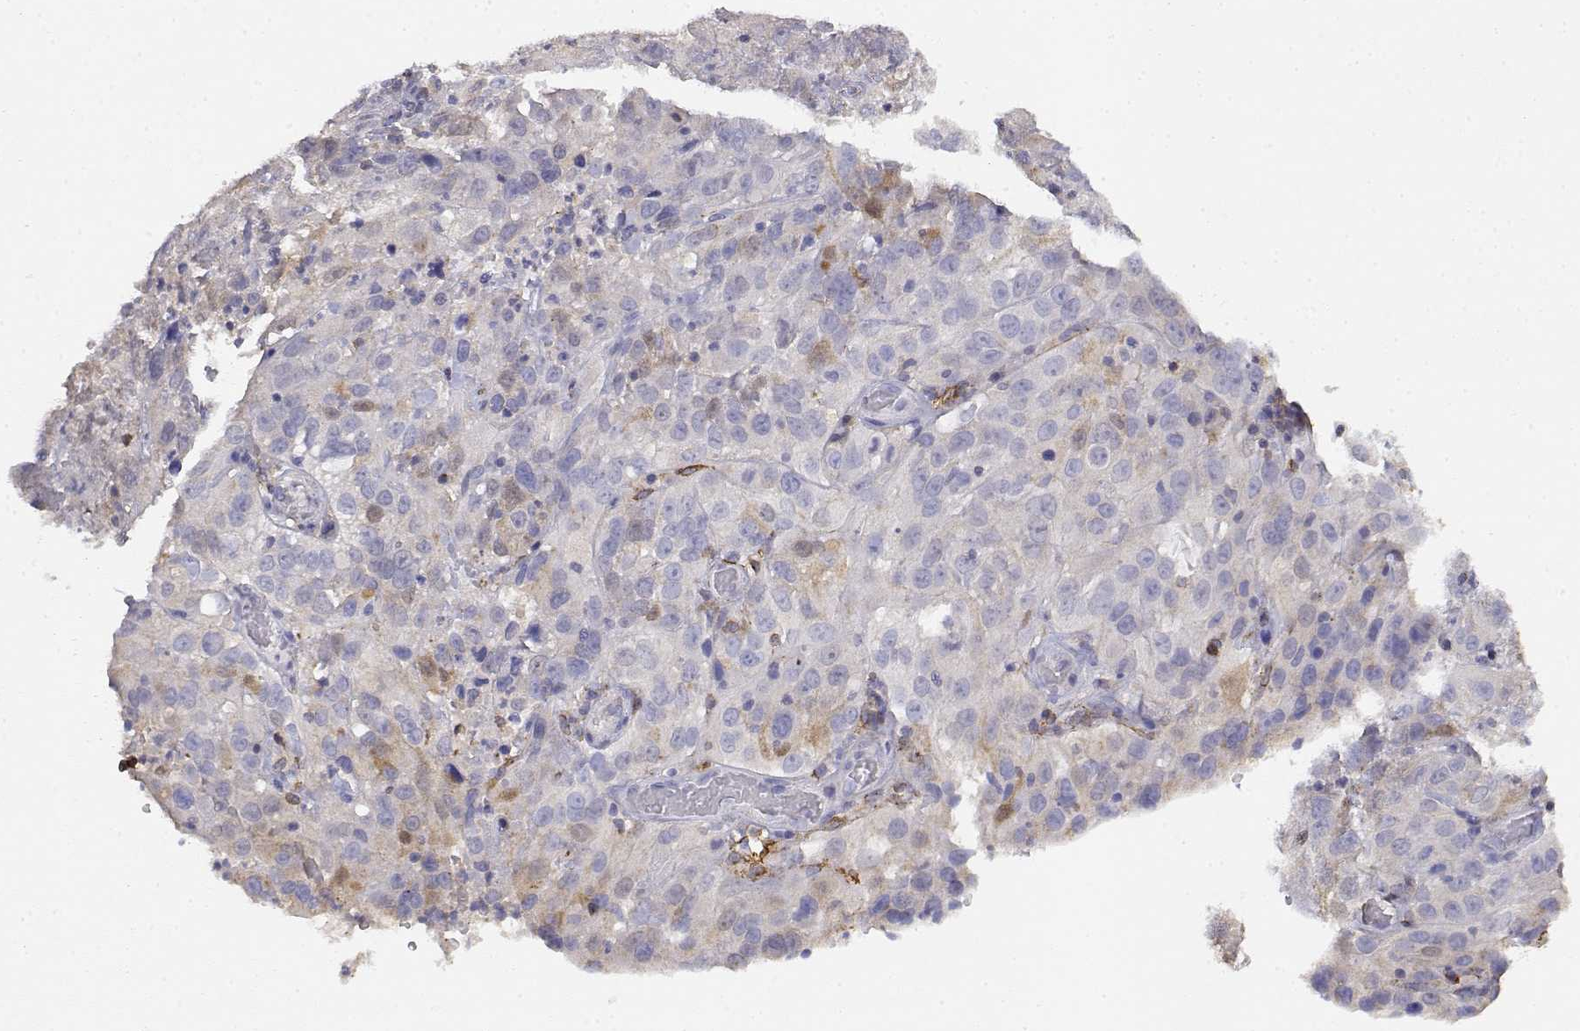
{"staining": {"intensity": "weak", "quantity": "25%-75%", "location": "cytoplasmic/membranous"}, "tissue": "cervical cancer", "cell_type": "Tumor cells", "image_type": "cancer", "snomed": [{"axis": "morphology", "description": "Squamous cell carcinoma, NOS"}, {"axis": "topography", "description": "Cervix"}], "caption": "The histopathology image exhibits staining of cervical cancer (squamous cell carcinoma), revealing weak cytoplasmic/membranous protein positivity (brown color) within tumor cells. The staining is performed using DAB brown chromogen to label protein expression. The nuclei are counter-stained blue using hematoxylin.", "gene": "ADA", "patient": {"sex": "female", "age": 32}}